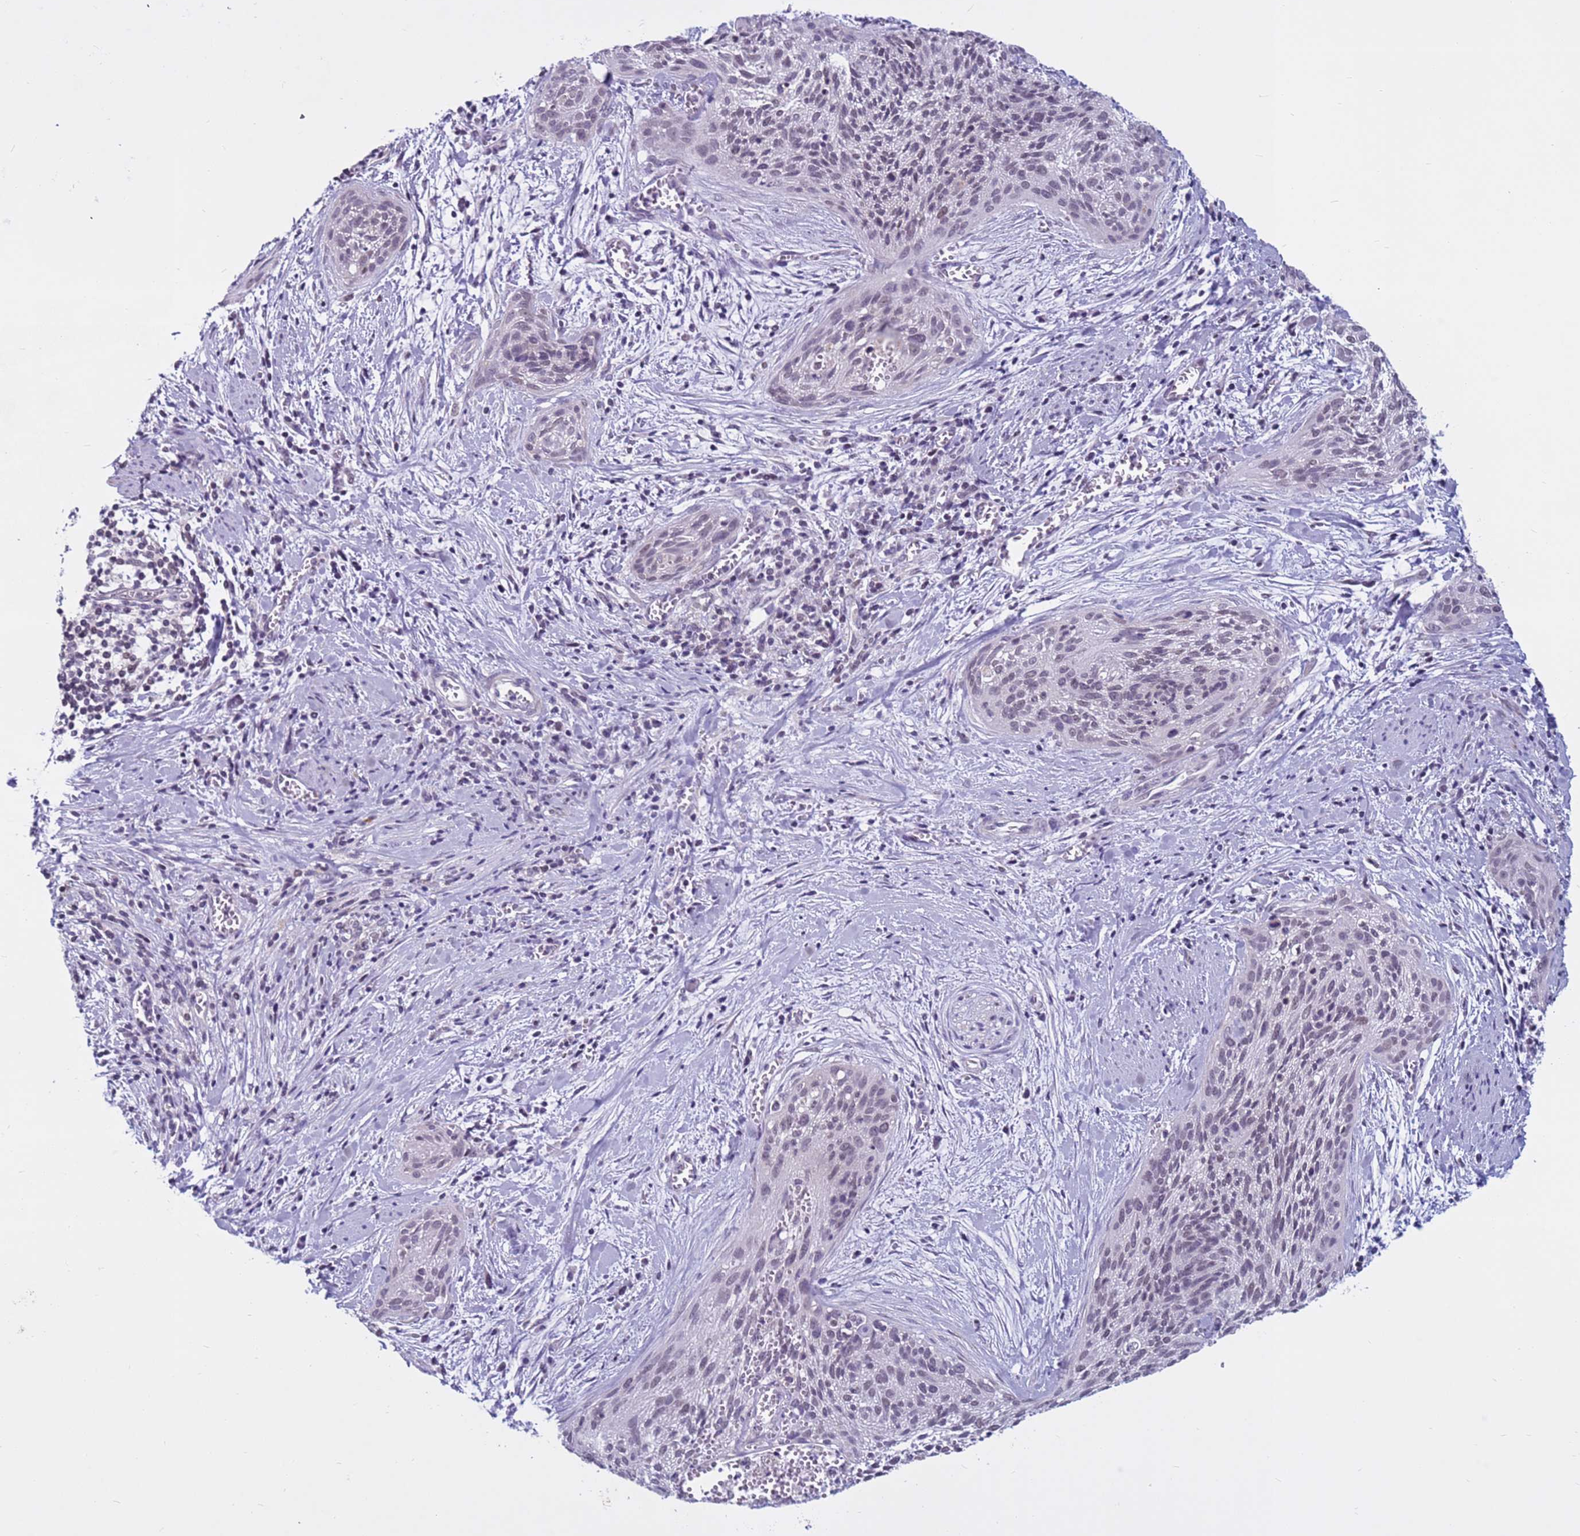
{"staining": {"intensity": "negative", "quantity": "none", "location": "none"}, "tissue": "cervical cancer", "cell_type": "Tumor cells", "image_type": "cancer", "snomed": [{"axis": "morphology", "description": "Squamous cell carcinoma, NOS"}, {"axis": "topography", "description": "Cervix"}], "caption": "This histopathology image is of cervical cancer stained with immunohistochemistry to label a protein in brown with the nuclei are counter-stained blue. There is no positivity in tumor cells.", "gene": "CDK2AP2", "patient": {"sex": "female", "age": 55}}